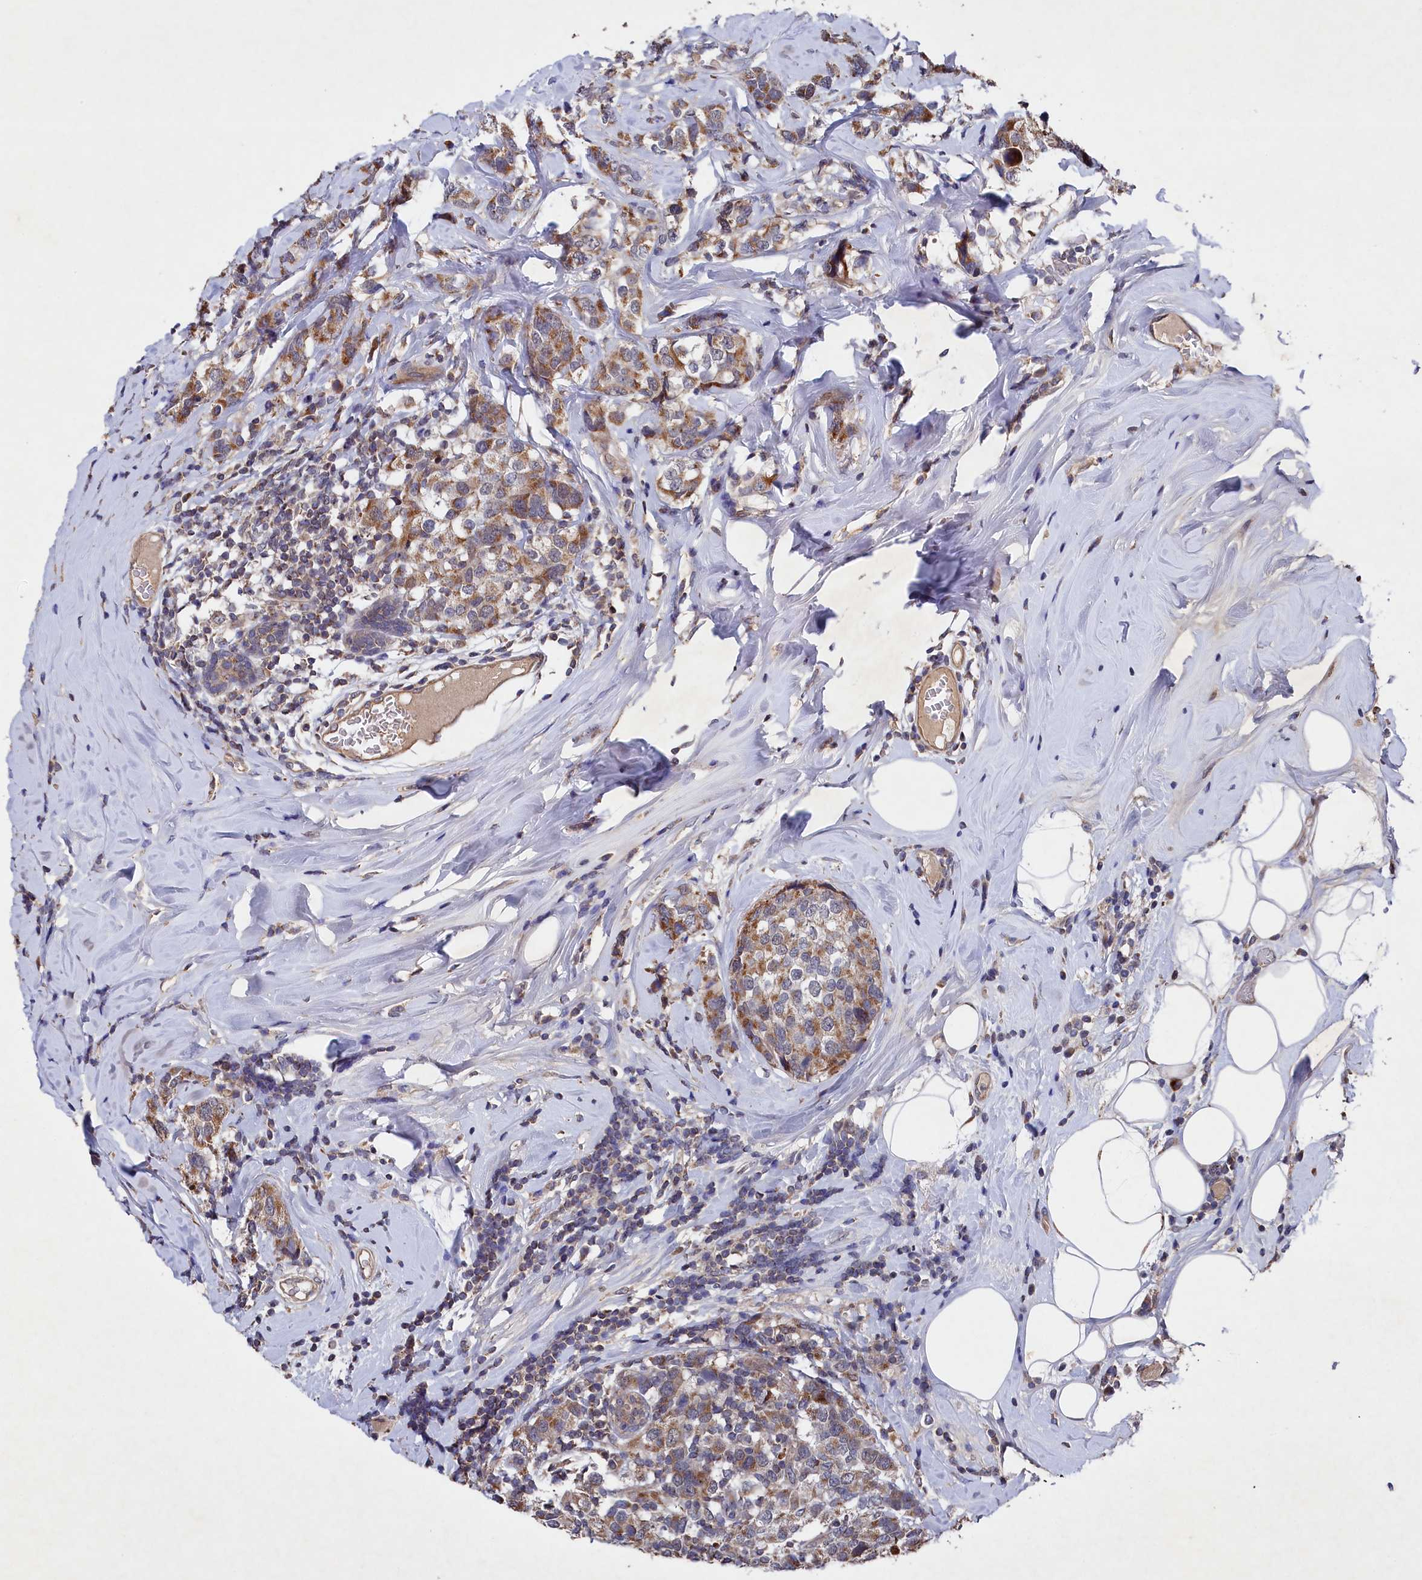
{"staining": {"intensity": "moderate", "quantity": ">75%", "location": "cytoplasmic/membranous"}, "tissue": "breast cancer", "cell_type": "Tumor cells", "image_type": "cancer", "snomed": [{"axis": "morphology", "description": "Lobular carcinoma"}, {"axis": "topography", "description": "Breast"}], "caption": "Breast lobular carcinoma tissue reveals moderate cytoplasmic/membranous positivity in about >75% of tumor cells The staining was performed using DAB (3,3'-diaminobenzidine), with brown indicating positive protein expression. Nuclei are stained blue with hematoxylin.", "gene": "SUPV3L1", "patient": {"sex": "female", "age": 59}}